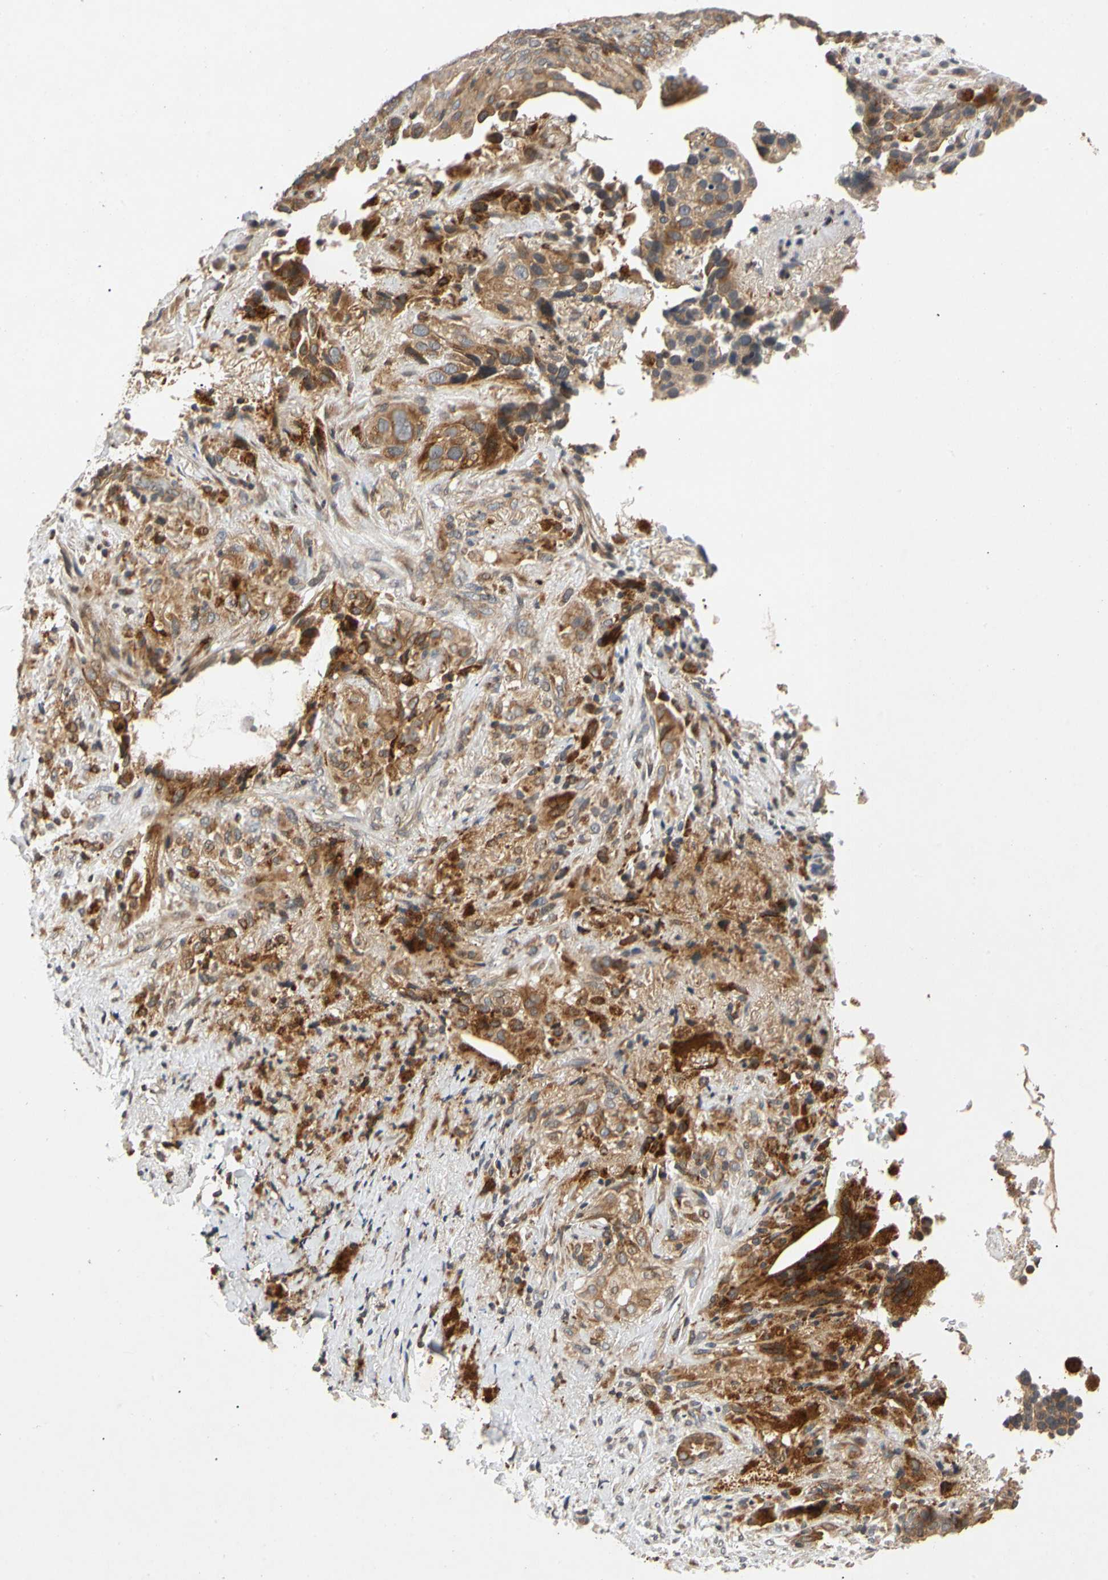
{"staining": {"intensity": "moderate", "quantity": ">75%", "location": "cytoplasmic/membranous"}, "tissue": "lung cancer", "cell_type": "Tumor cells", "image_type": "cancer", "snomed": [{"axis": "morphology", "description": "Squamous cell carcinoma, NOS"}, {"axis": "topography", "description": "Lung"}], "caption": "High-magnification brightfield microscopy of squamous cell carcinoma (lung) stained with DAB (3,3'-diaminobenzidine) (brown) and counterstained with hematoxylin (blue). tumor cells exhibit moderate cytoplasmic/membranous staining is seen in approximately>75% of cells.", "gene": "MRPS22", "patient": {"sex": "male", "age": 54}}